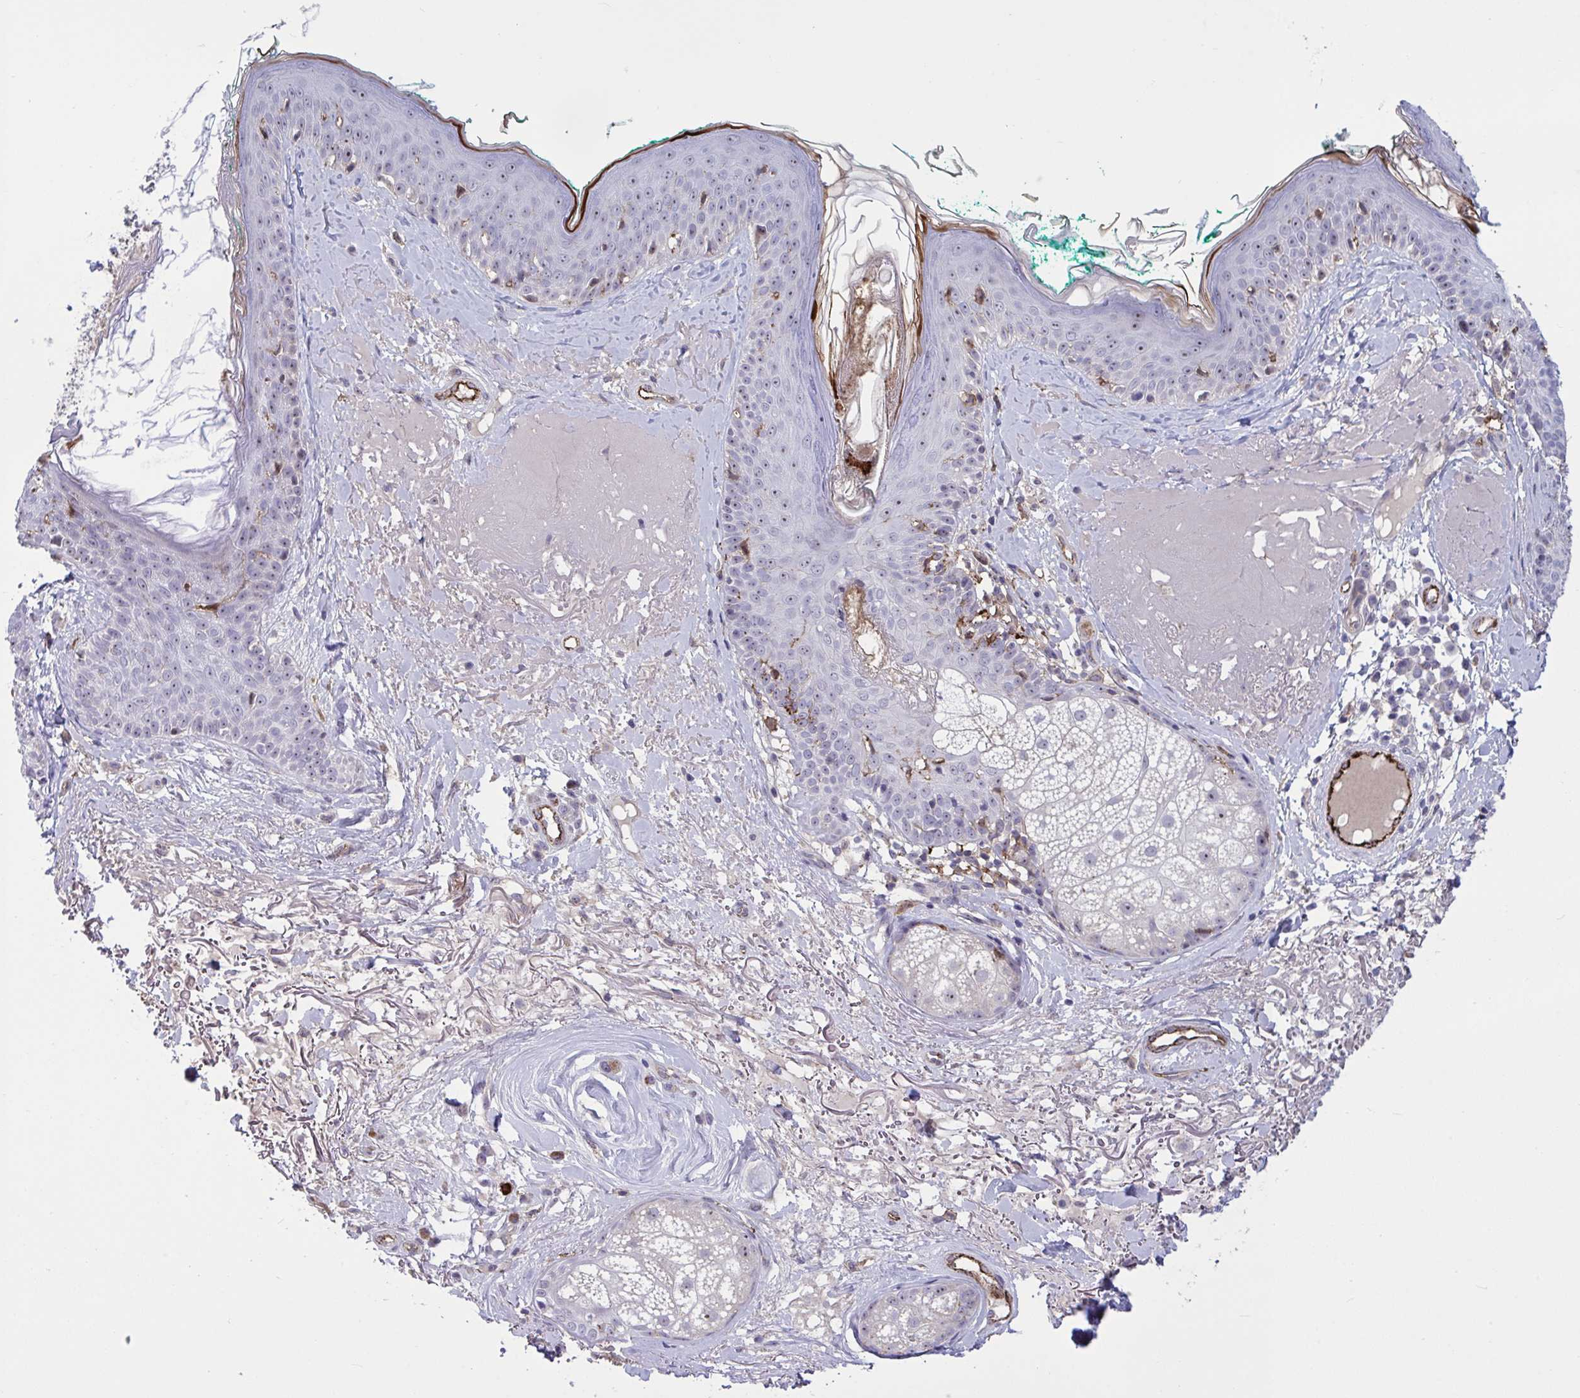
{"staining": {"intensity": "negative", "quantity": "none", "location": "none"}, "tissue": "skin", "cell_type": "Fibroblasts", "image_type": "normal", "snomed": [{"axis": "morphology", "description": "Normal tissue, NOS"}, {"axis": "topography", "description": "Skin"}], "caption": "Immunohistochemistry of normal human skin displays no positivity in fibroblasts.", "gene": "CD101", "patient": {"sex": "male", "age": 73}}